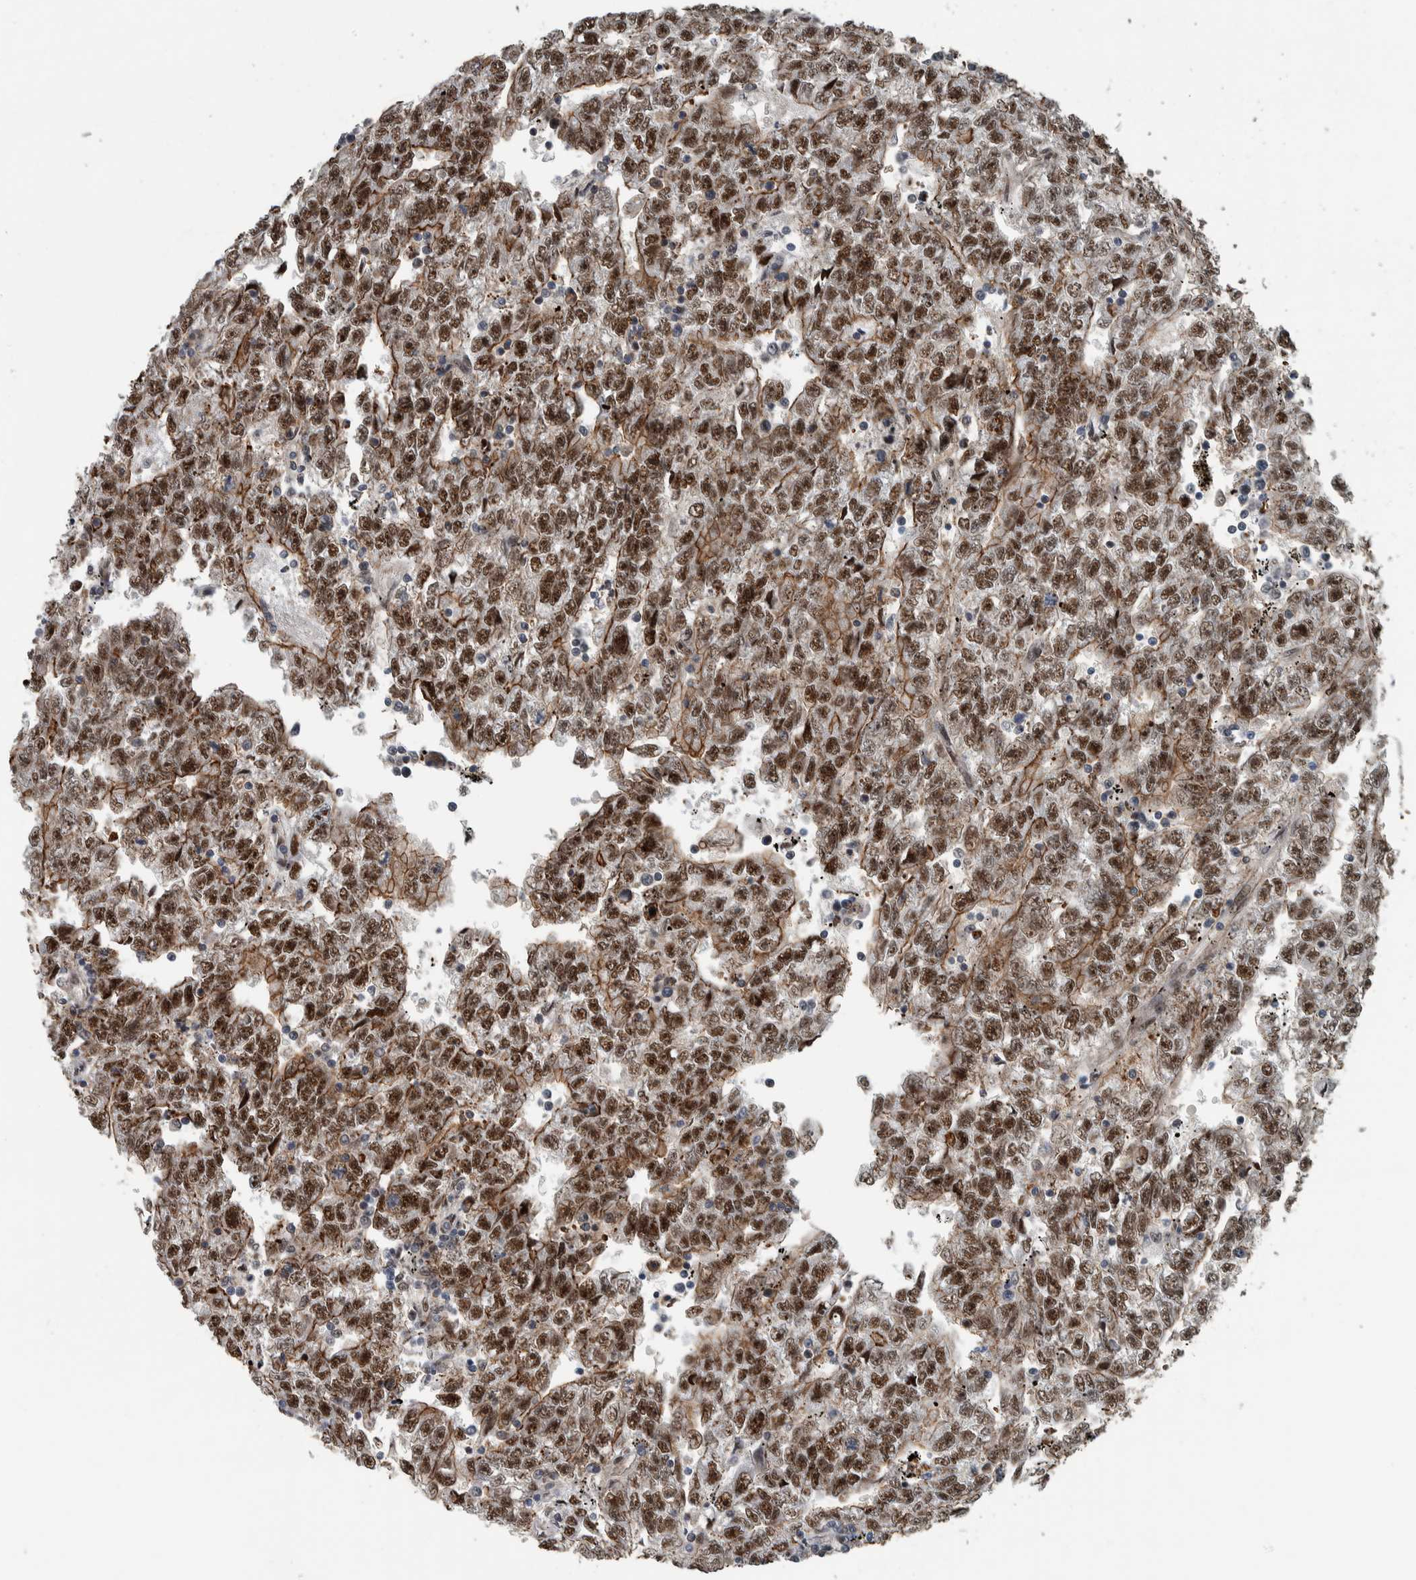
{"staining": {"intensity": "strong", "quantity": ">75%", "location": "nuclear"}, "tissue": "testis cancer", "cell_type": "Tumor cells", "image_type": "cancer", "snomed": [{"axis": "morphology", "description": "Carcinoma, Embryonal, NOS"}, {"axis": "topography", "description": "Testis"}], "caption": "This is an image of immunohistochemistry staining of testis cancer, which shows strong staining in the nuclear of tumor cells.", "gene": "FAM135B", "patient": {"sex": "male", "age": 25}}